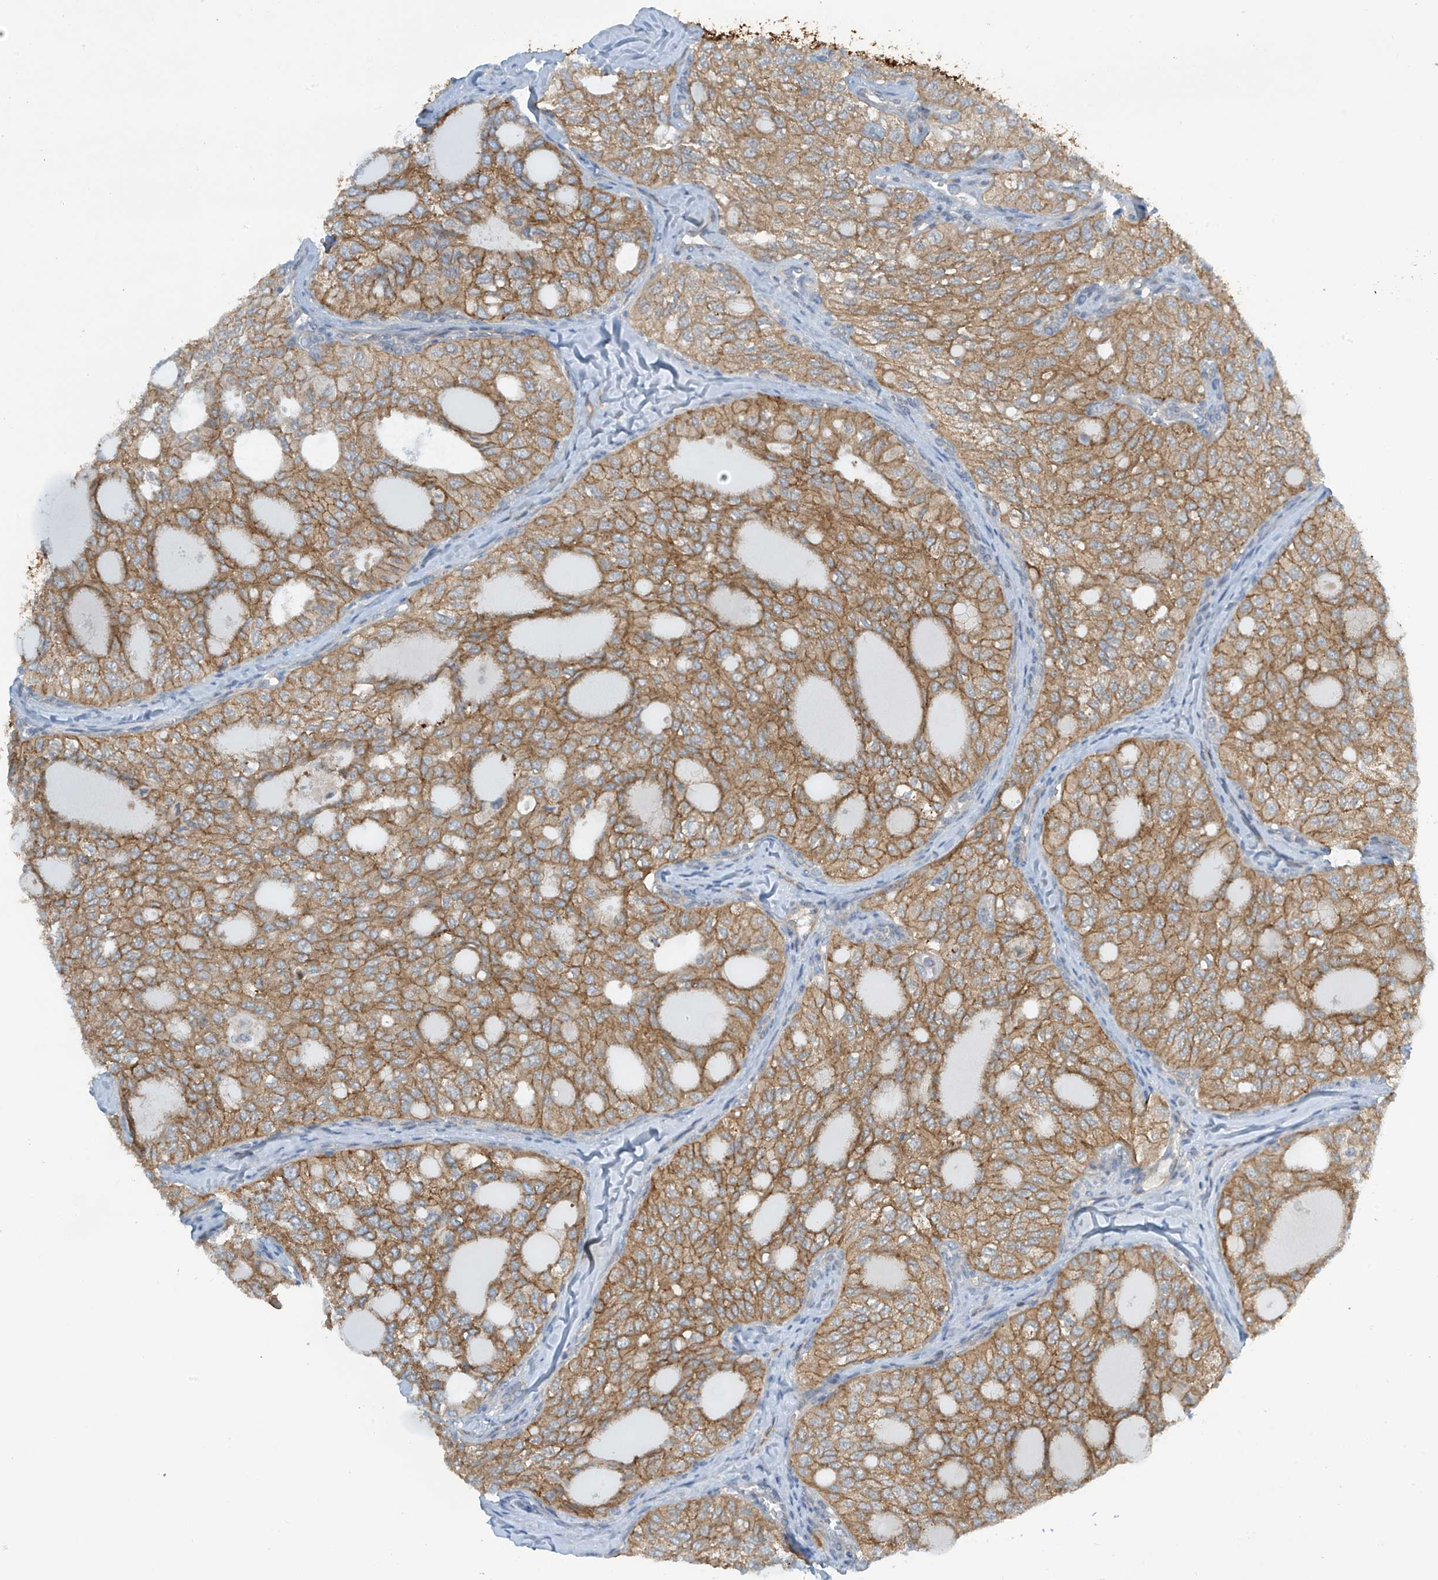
{"staining": {"intensity": "moderate", "quantity": ">75%", "location": "cytoplasmic/membranous"}, "tissue": "thyroid cancer", "cell_type": "Tumor cells", "image_type": "cancer", "snomed": [{"axis": "morphology", "description": "Follicular adenoma carcinoma, NOS"}, {"axis": "topography", "description": "Thyroid gland"}], "caption": "This micrograph shows immunohistochemistry staining of thyroid follicular adenoma carcinoma, with medium moderate cytoplasmic/membranous positivity in about >75% of tumor cells.", "gene": "FSD1L", "patient": {"sex": "male", "age": 75}}